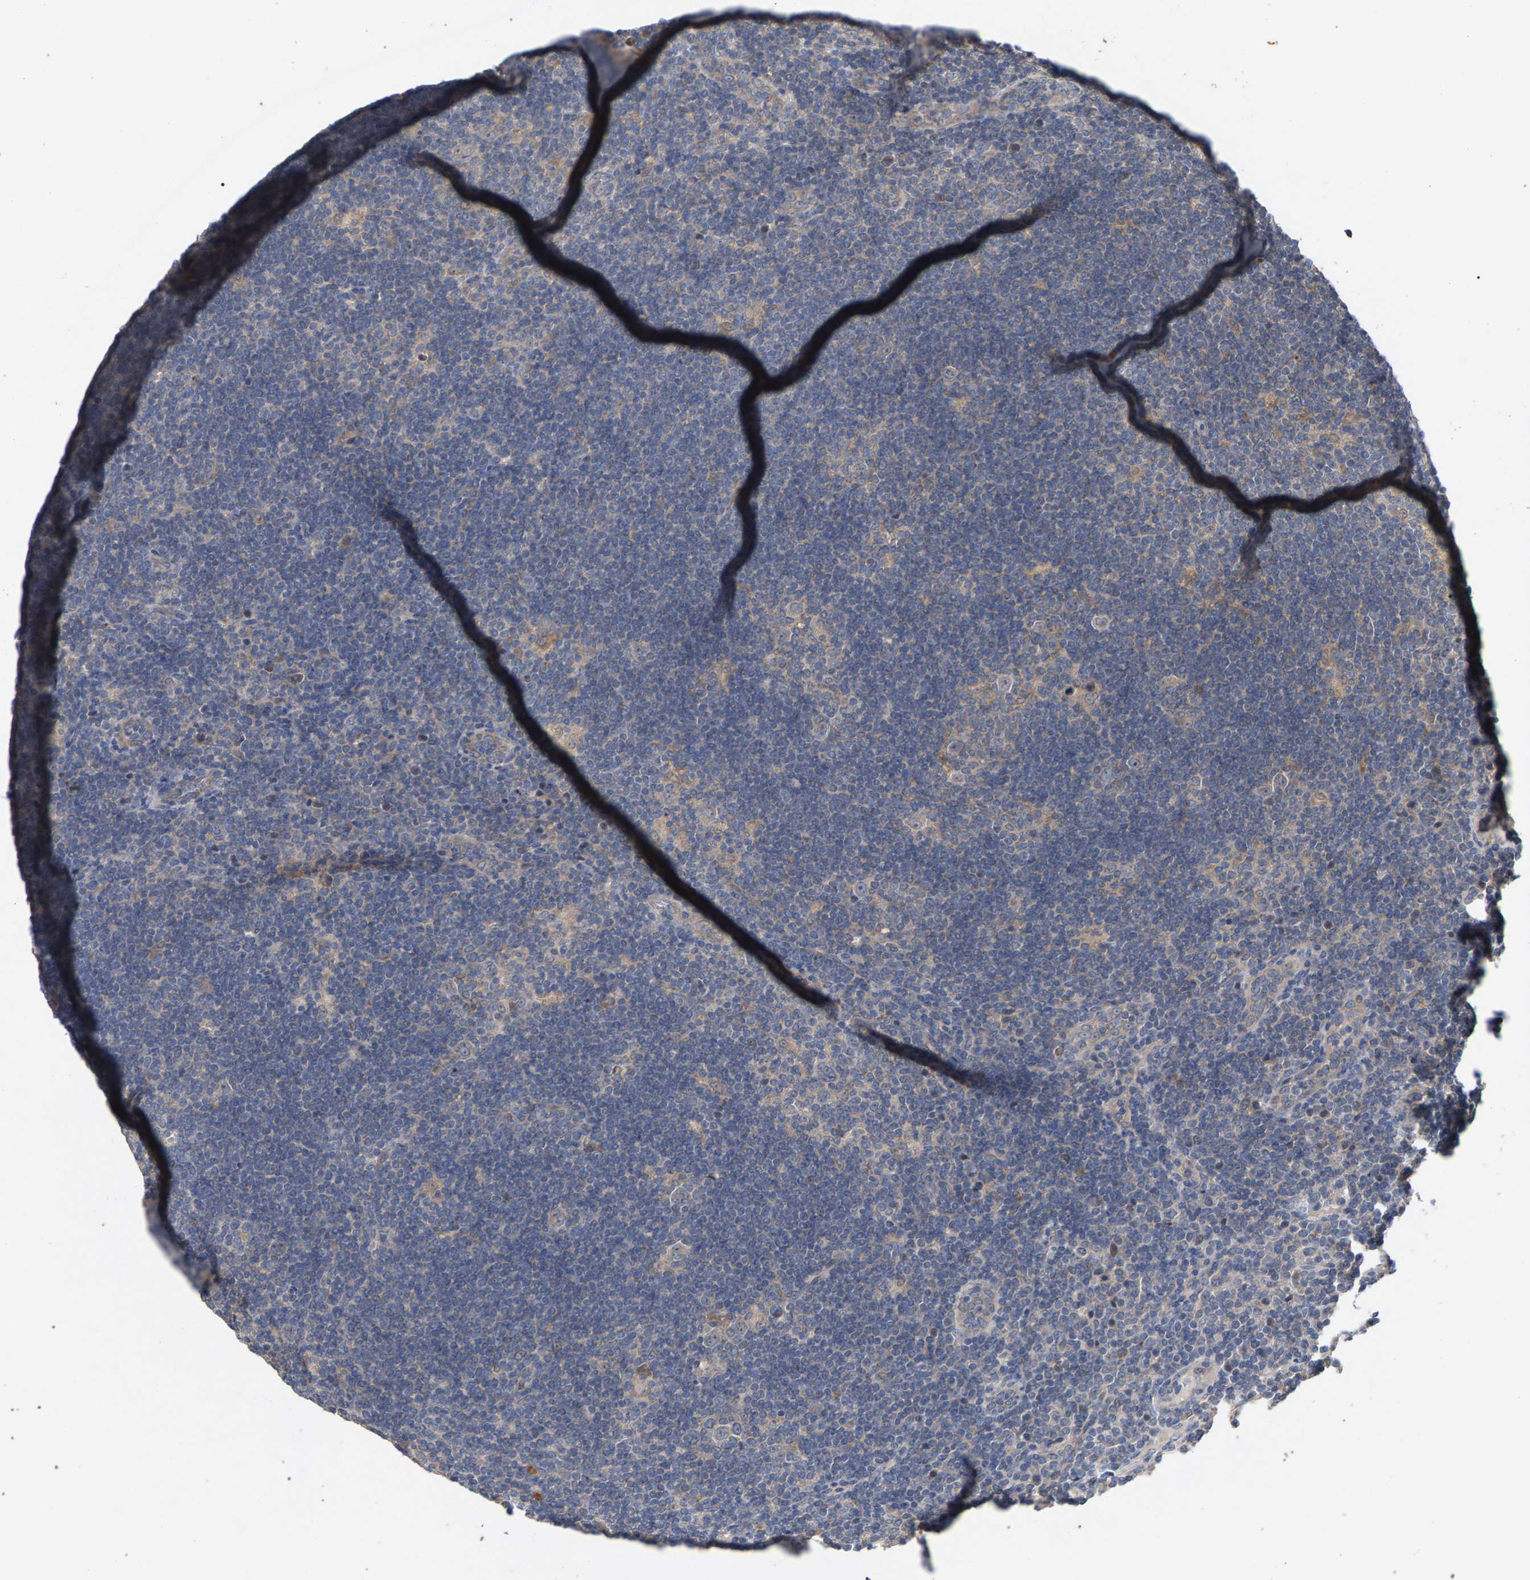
{"staining": {"intensity": "weak", "quantity": "<25%", "location": "cytoplasmic/membranous"}, "tissue": "lymphoma", "cell_type": "Tumor cells", "image_type": "cancer", "snomed": [{"axis": "morphology", "description": "Hodgkin's disease, NOS"}, {"axis": "topography", "description": "Lymph node"}], "caption": "The micrograph displays no staining of tumor cells in lymphoma.", "gene": "SLC4A4", "patient": {"sex": "female", "age": 57}}